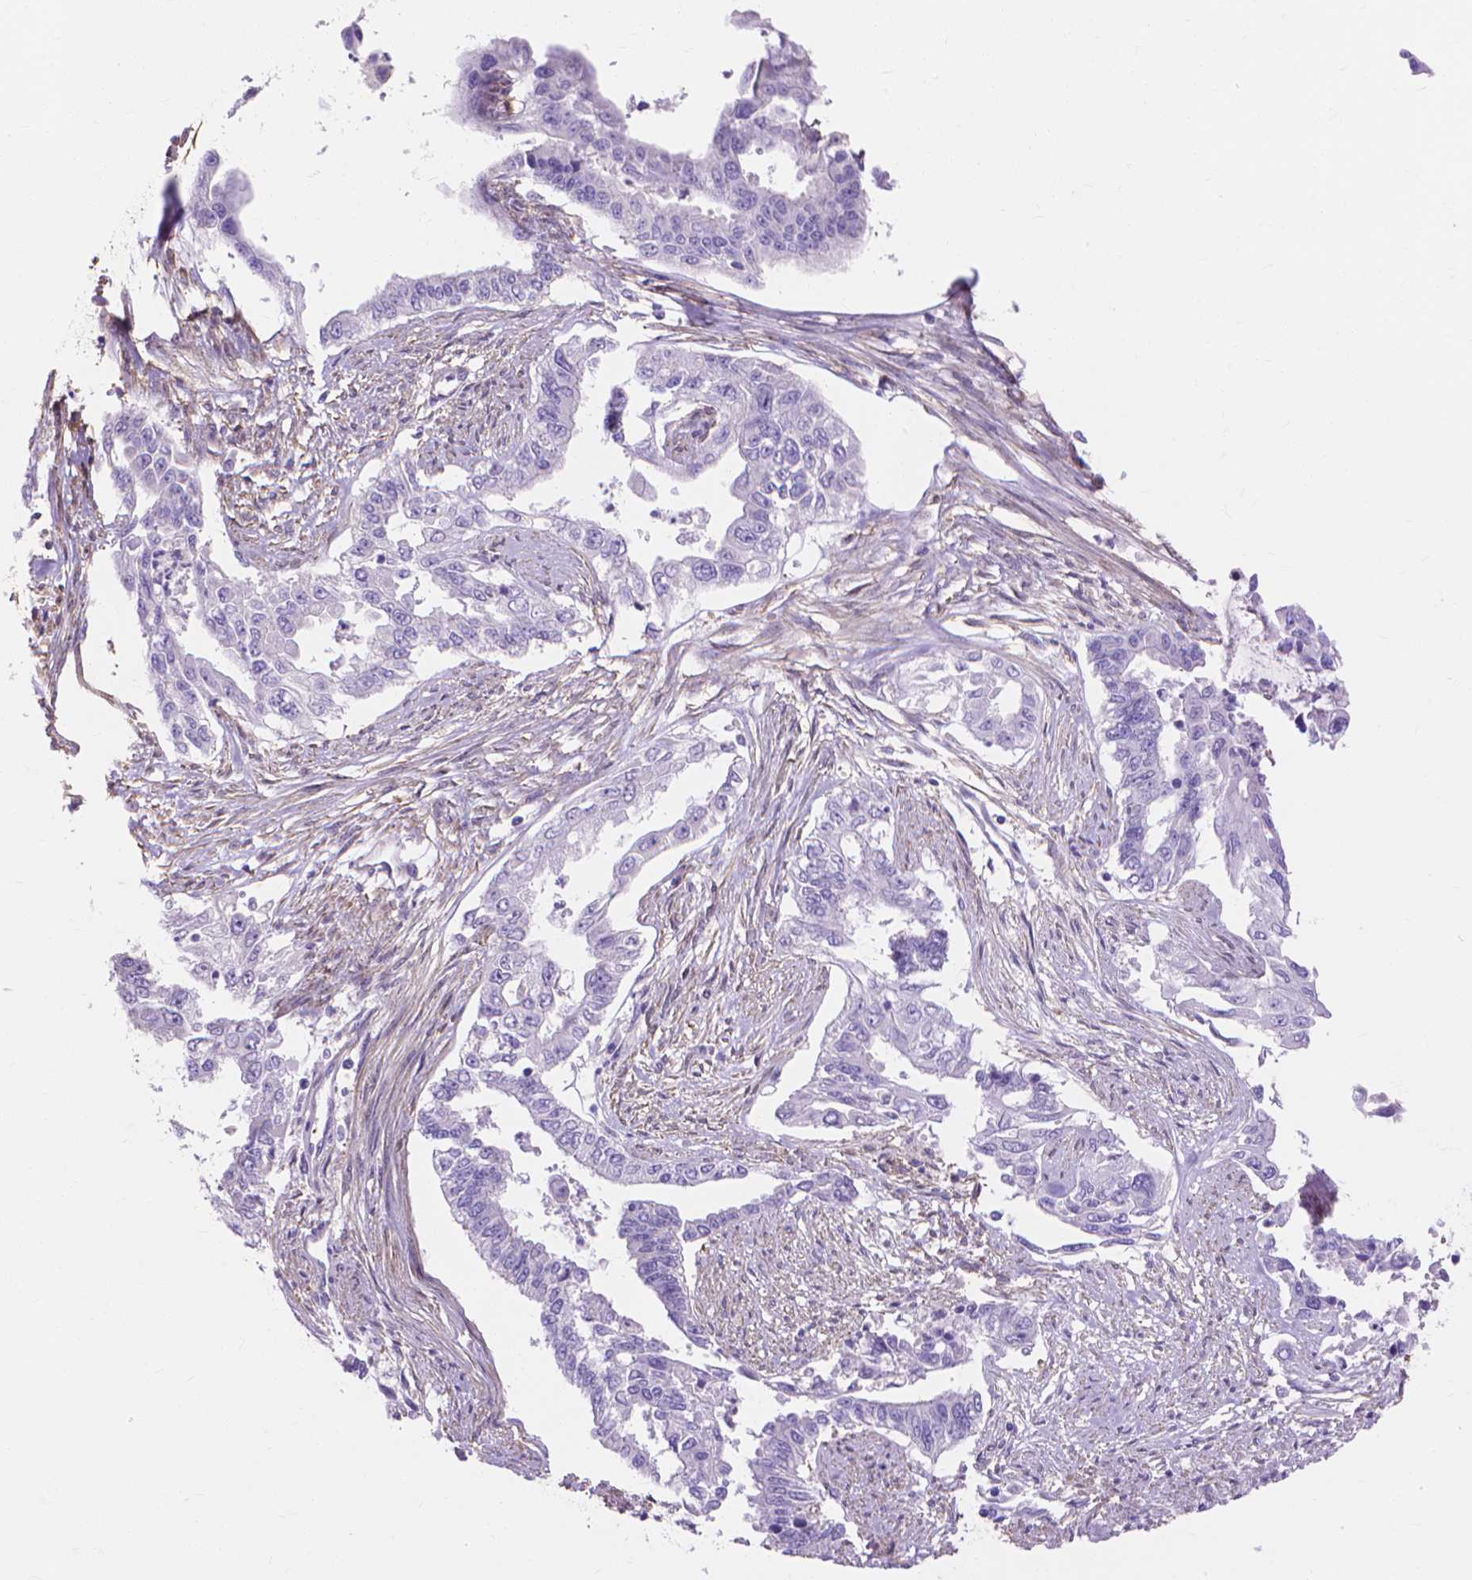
{"staining": {"intensity": "negative", "quantity": "none", "location": "none"}, "tissue": "endometrial cancer", "cell_type": "Tumor cells", "image_type": "cancer", "snomed": [{"axis": "morphology", "description": "Adenocarcinoma, NOS"}, {"axis": "topography", "description": "Uterus"}], "caption": "An IHC histopathology image of endometrial adenocarcinoma is shown. There is no staining in tumor cells of endometrial adenocarcinoma.", "gene": "MBLAC1", "patient": {"sex": "female", "age": 59}}